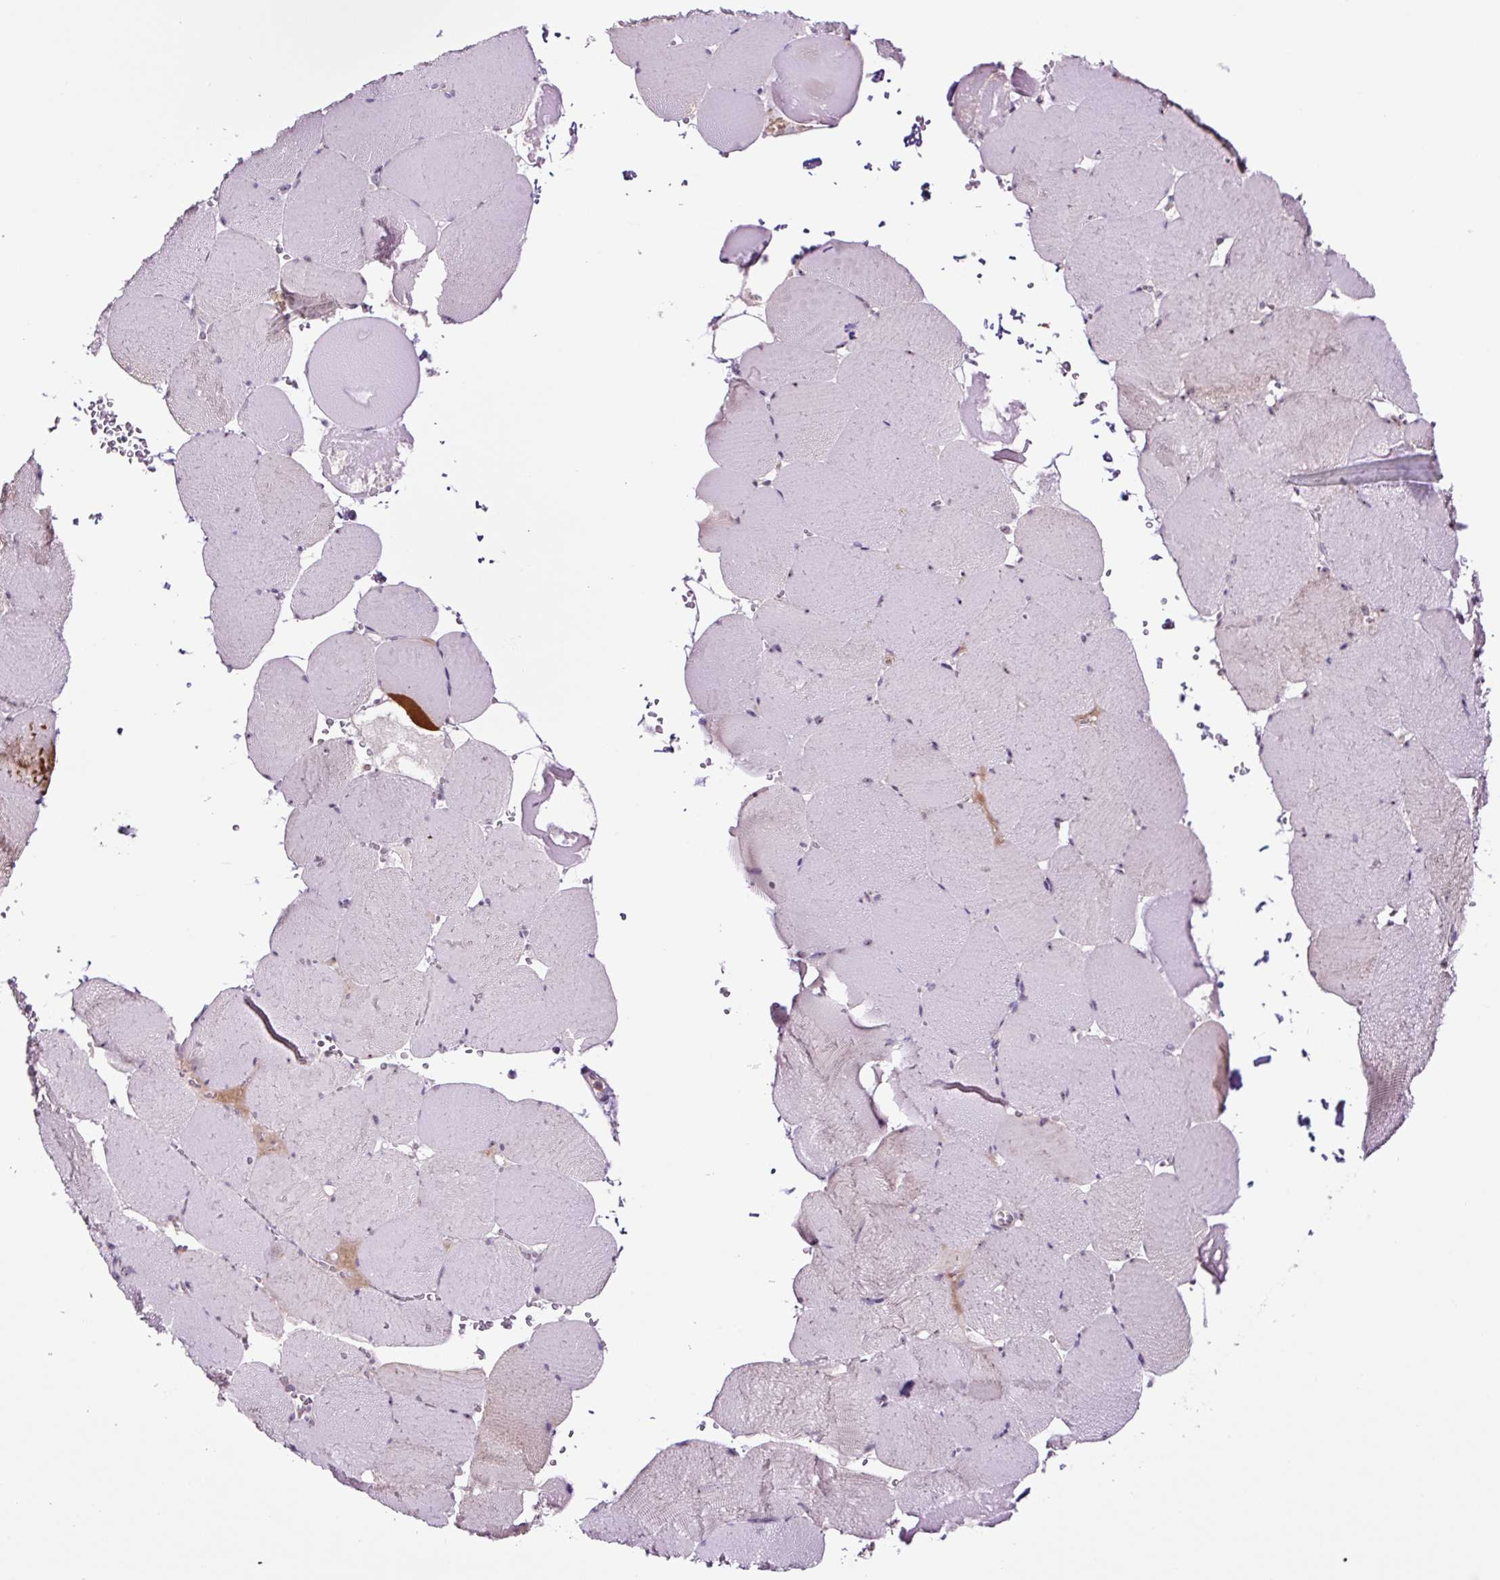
{"staining": {"intensity": "negative", "quantity": "none", "location": "none"}, "tissue": "skeletal muscle", "cell_type": "Myocytes", "image_type": "normal", "snomed": [{"axis": "morphology", "description": "Normal tissue, NOS"}, {"axis": "topography", "description": "Skeletal muscle"}, {"axis": "topography", "description": "Head-Neck"}], "caption": "This is a micrograph of immunohistochemistry (IHC) staining of benign skeletal muscle, which shows no staining in myocytes.", "gene": "NOM1", "patient": {"sex": "male", "age": 66}}